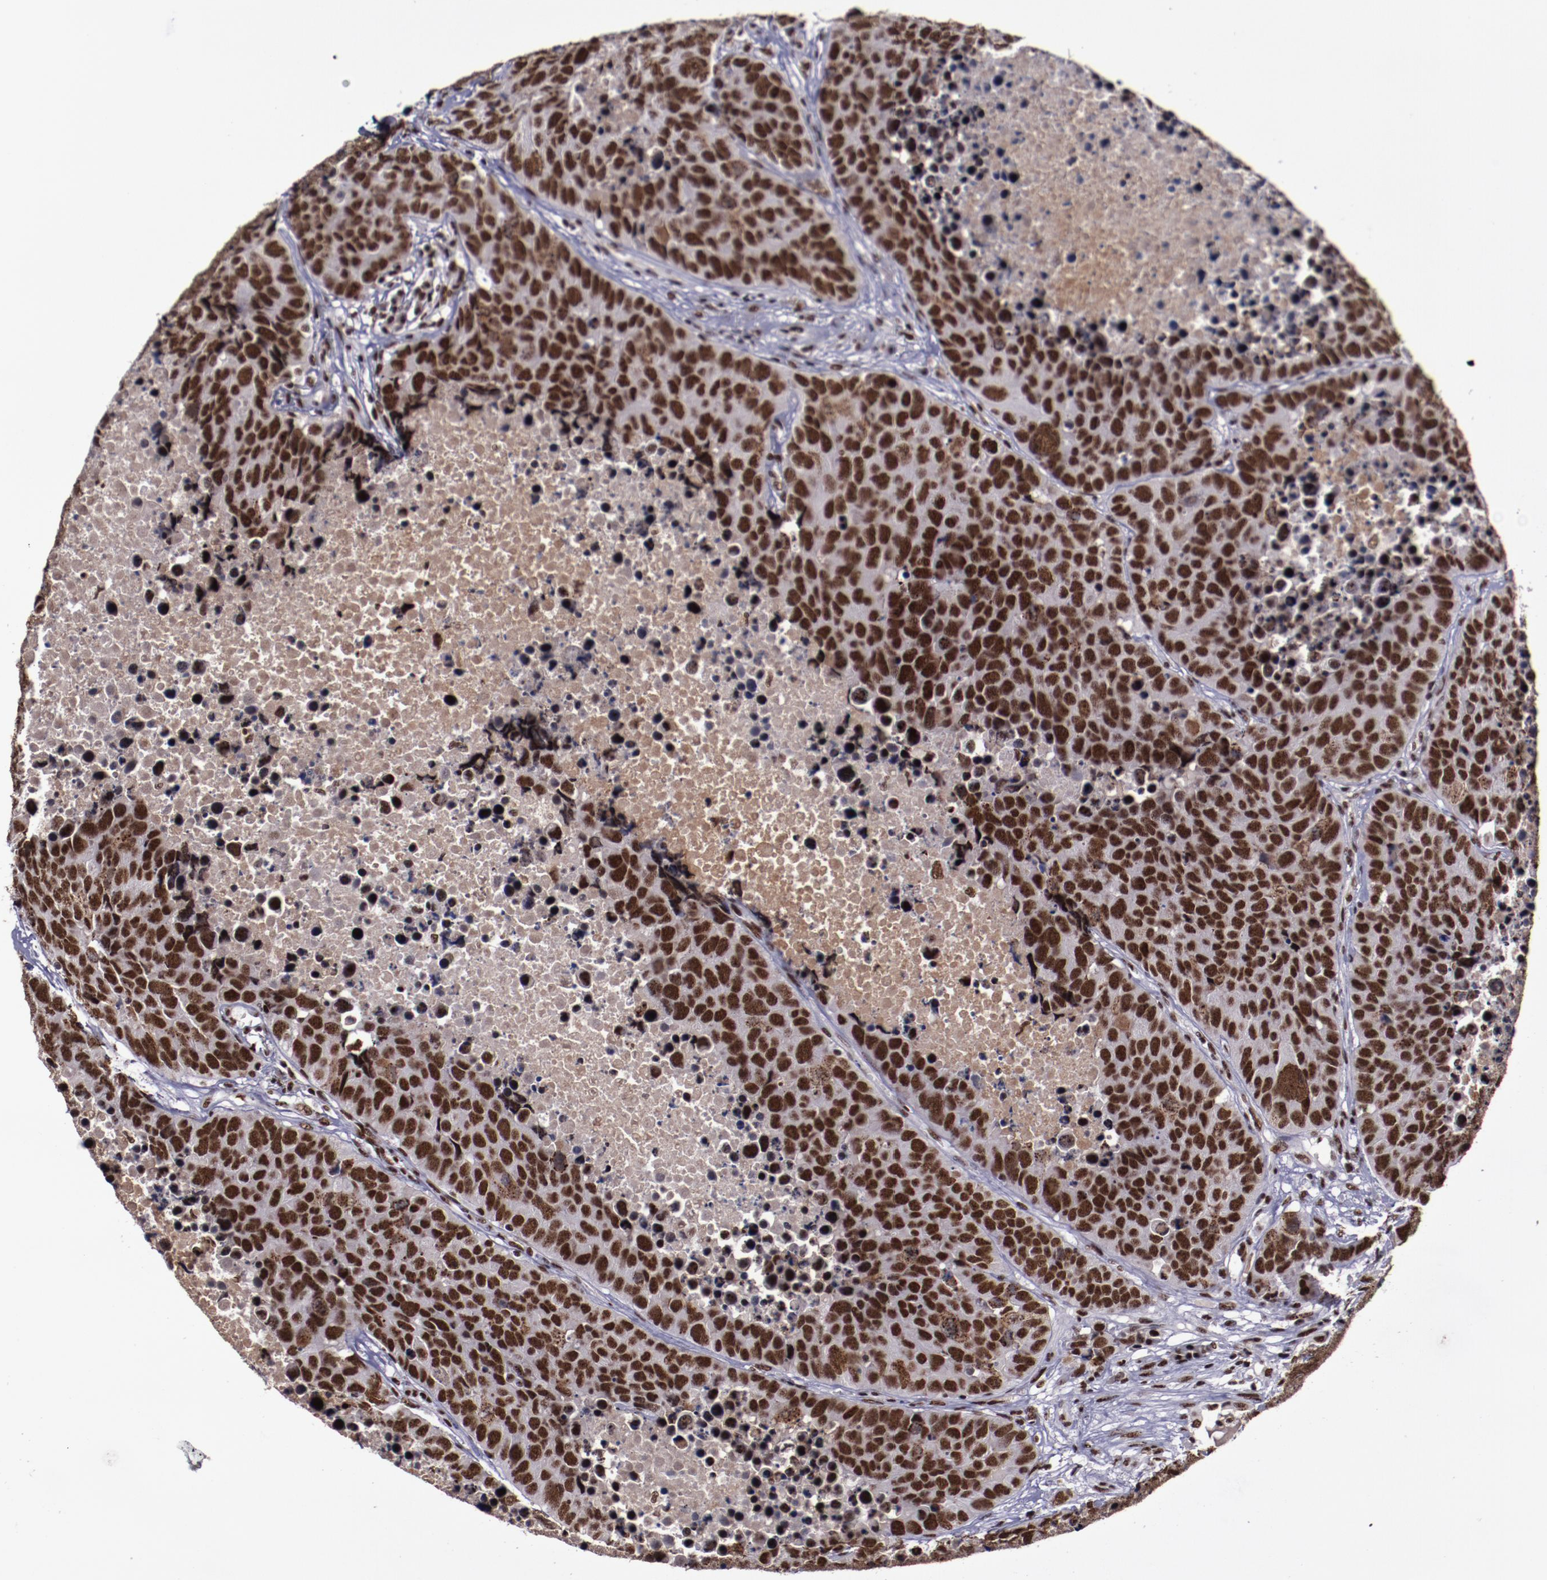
{"staining": {"intensity": "strong", "quantity": ">75%", "location": "nuclear"}, "tissue": "carcinoid", "cell_type": "Tumor cells", "image_type": "cancer", "snomed": [{"axis": "morphology", "description": "Carcinoid, malignant, NOS"}, {"axis": "topography", "description": "Lung"}], "caption": "Tumor cells display high levels of strong nuclear positivity in approximately >75% of cells in human malignant carcinoid.", "gene": "ERH", "patient": {"sex": "male", "age": 60}}